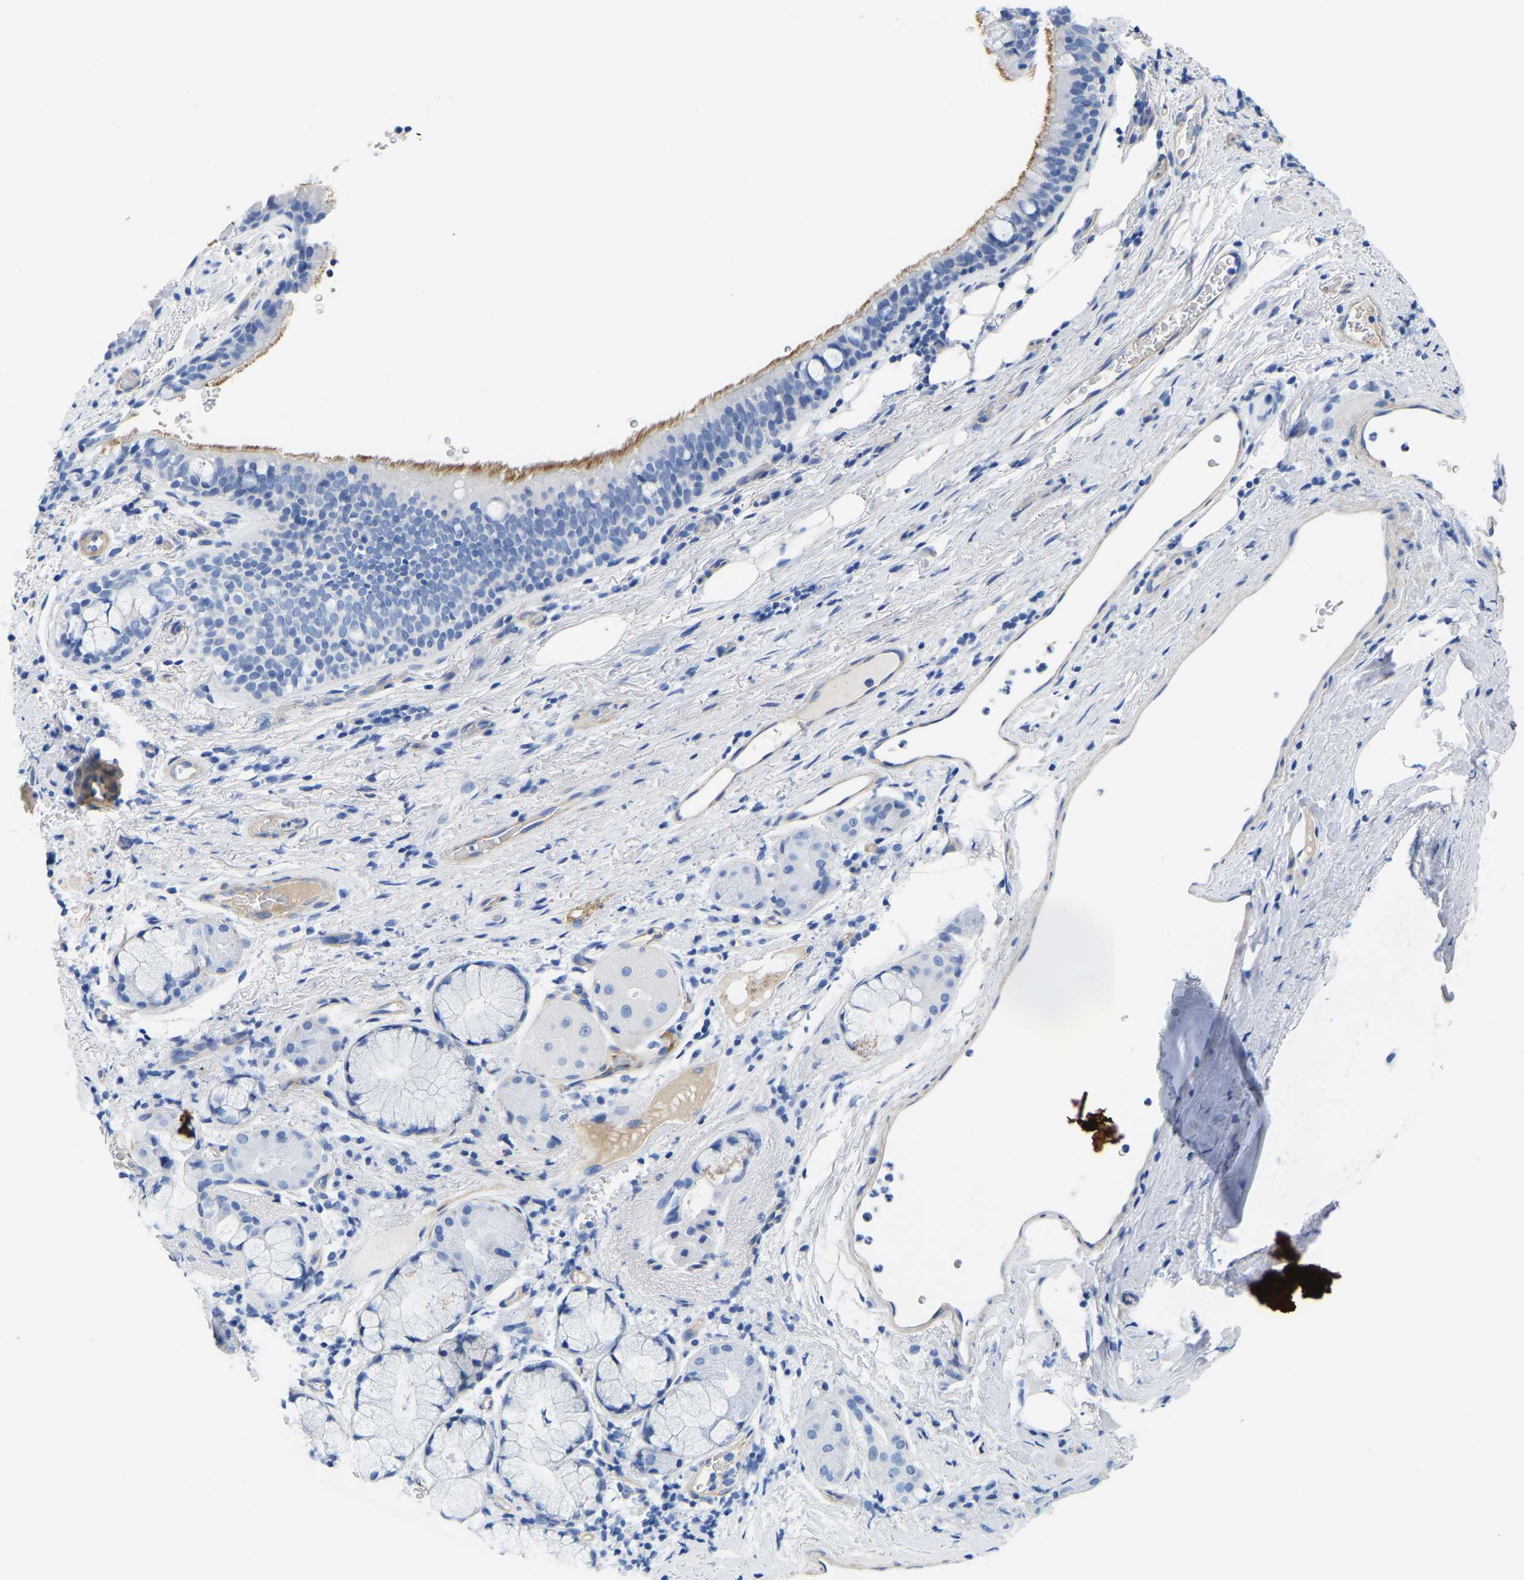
{"staining": {"intensity": "moderate", "quantity": "25%-75%", "location": "cytoplasmic/membranous"}, "tissue": "bronchus", "cell_type": "Respiratory epithelial cells", "image_type": "normal", "snomed": [{"axis": "morphology", "description": "Normal tissue, NOS"}, {"axis": "morphology", "description": "Inflammation, NOS"}, {"axis": "topography", "description": "Cartilage tissue"}, {"axis": "topography", "description": "Bronchus"}], "caption": "Bronchus stained with a brown dye shows moderate cytoplasmic/membranous positive staining in approximately 25%-75% of respiratory epithelial cells.", "gene": "UPK3A", "patient": {"sex": "male", "age": 77}}